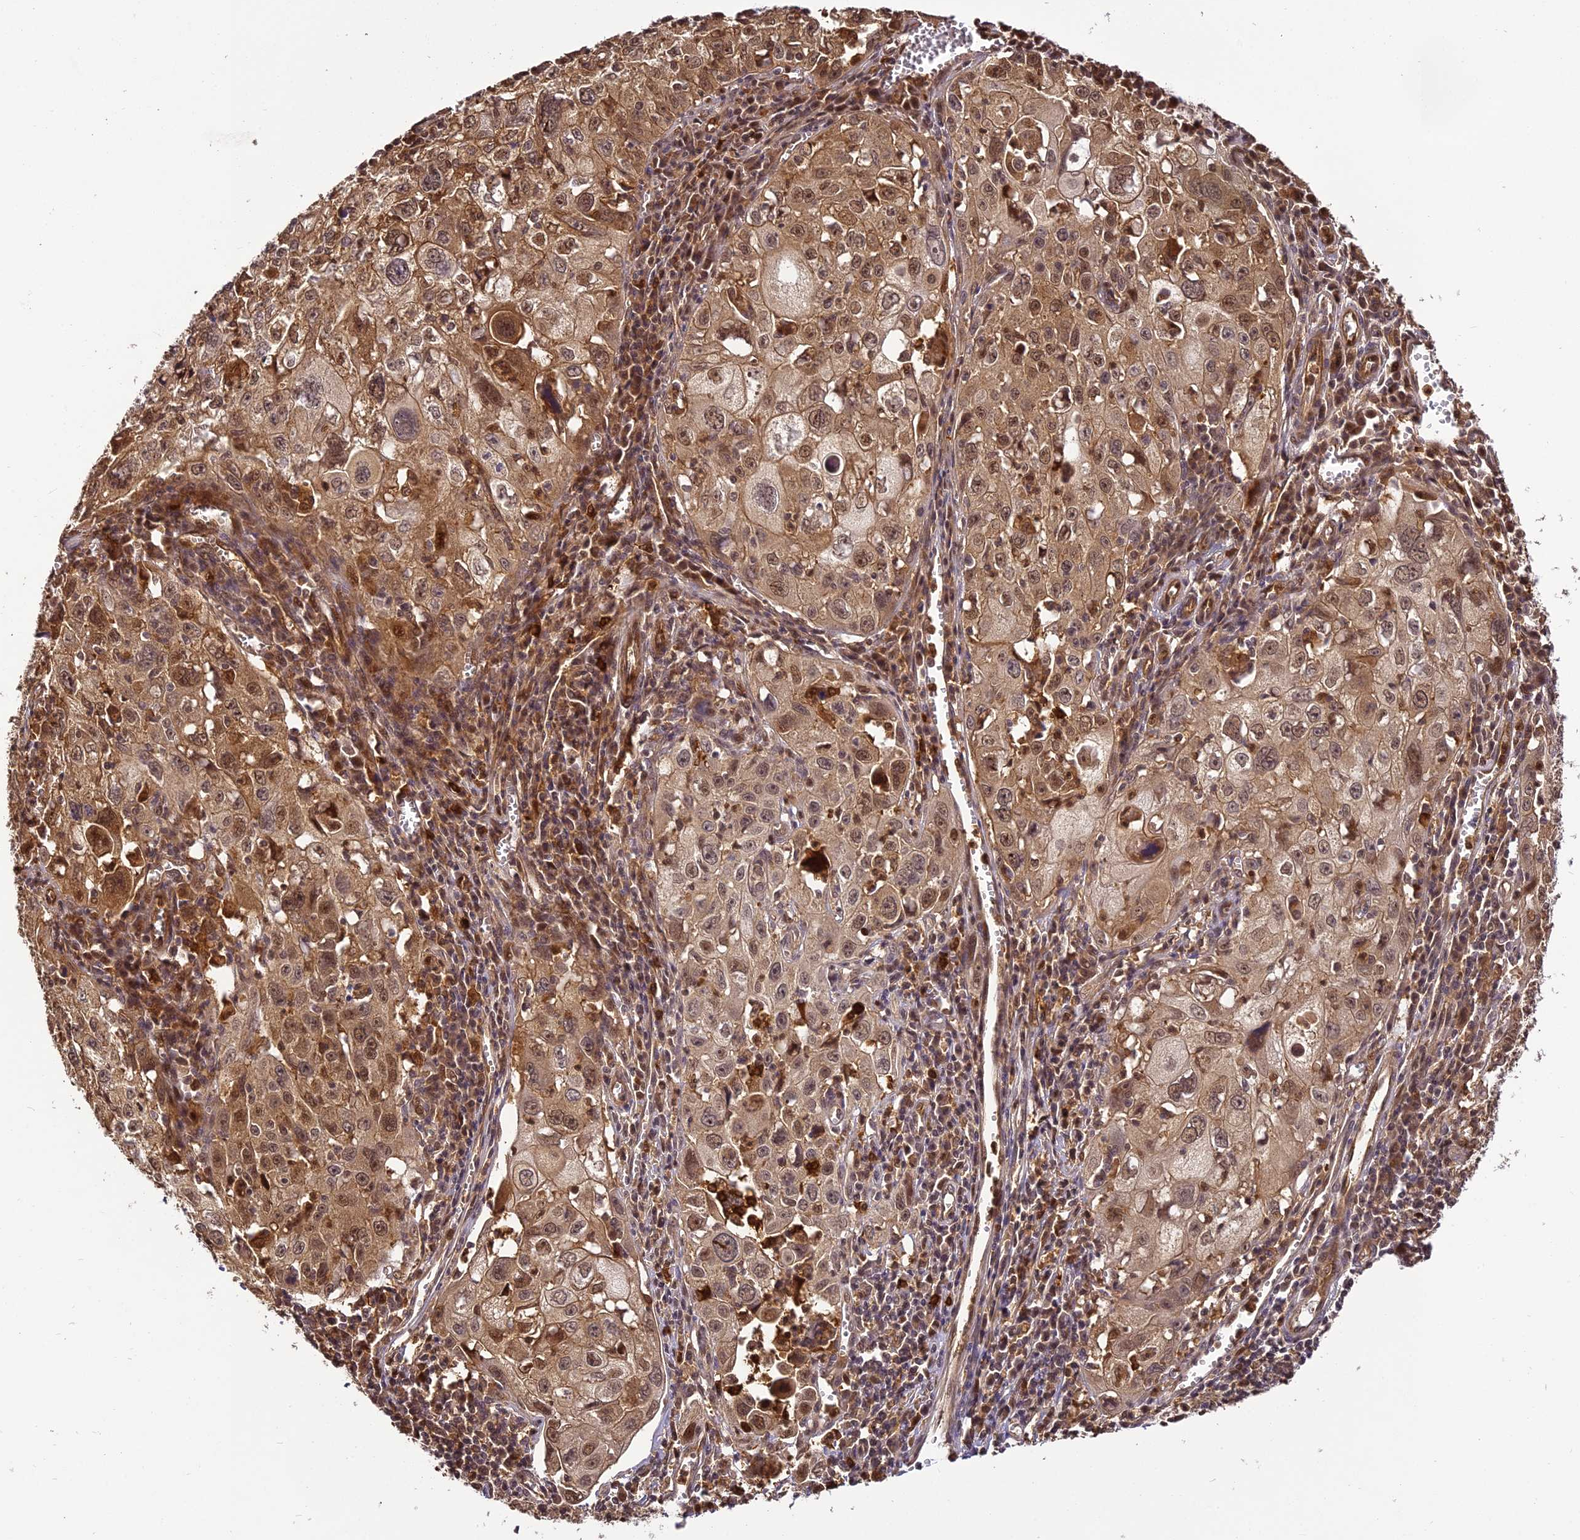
{"staining": {"intensity": "moderate", "quantity": "25%-75%", "location": "cytoplasmic/membranous,nuclear"}, "tissue": "cervical cancer", "cell_type": "Tumor cells", "image_type": "cancer", "snomed": [{"axis": "morphology", "description": "Squamous cell carcinoma, NOS"}, {"axis": "topography", "description": "Cervix"}], "caption": "Moderate cytoplasmic/membranous and nuclear expression for a protein is present in approximately 25%-75% of tumor cells of squamous cell carcinoma (cervical) using immunohistochemistry (IHC).", "gene": "BCDIN3D", "patient": {"sex": "female", "age": 42}}